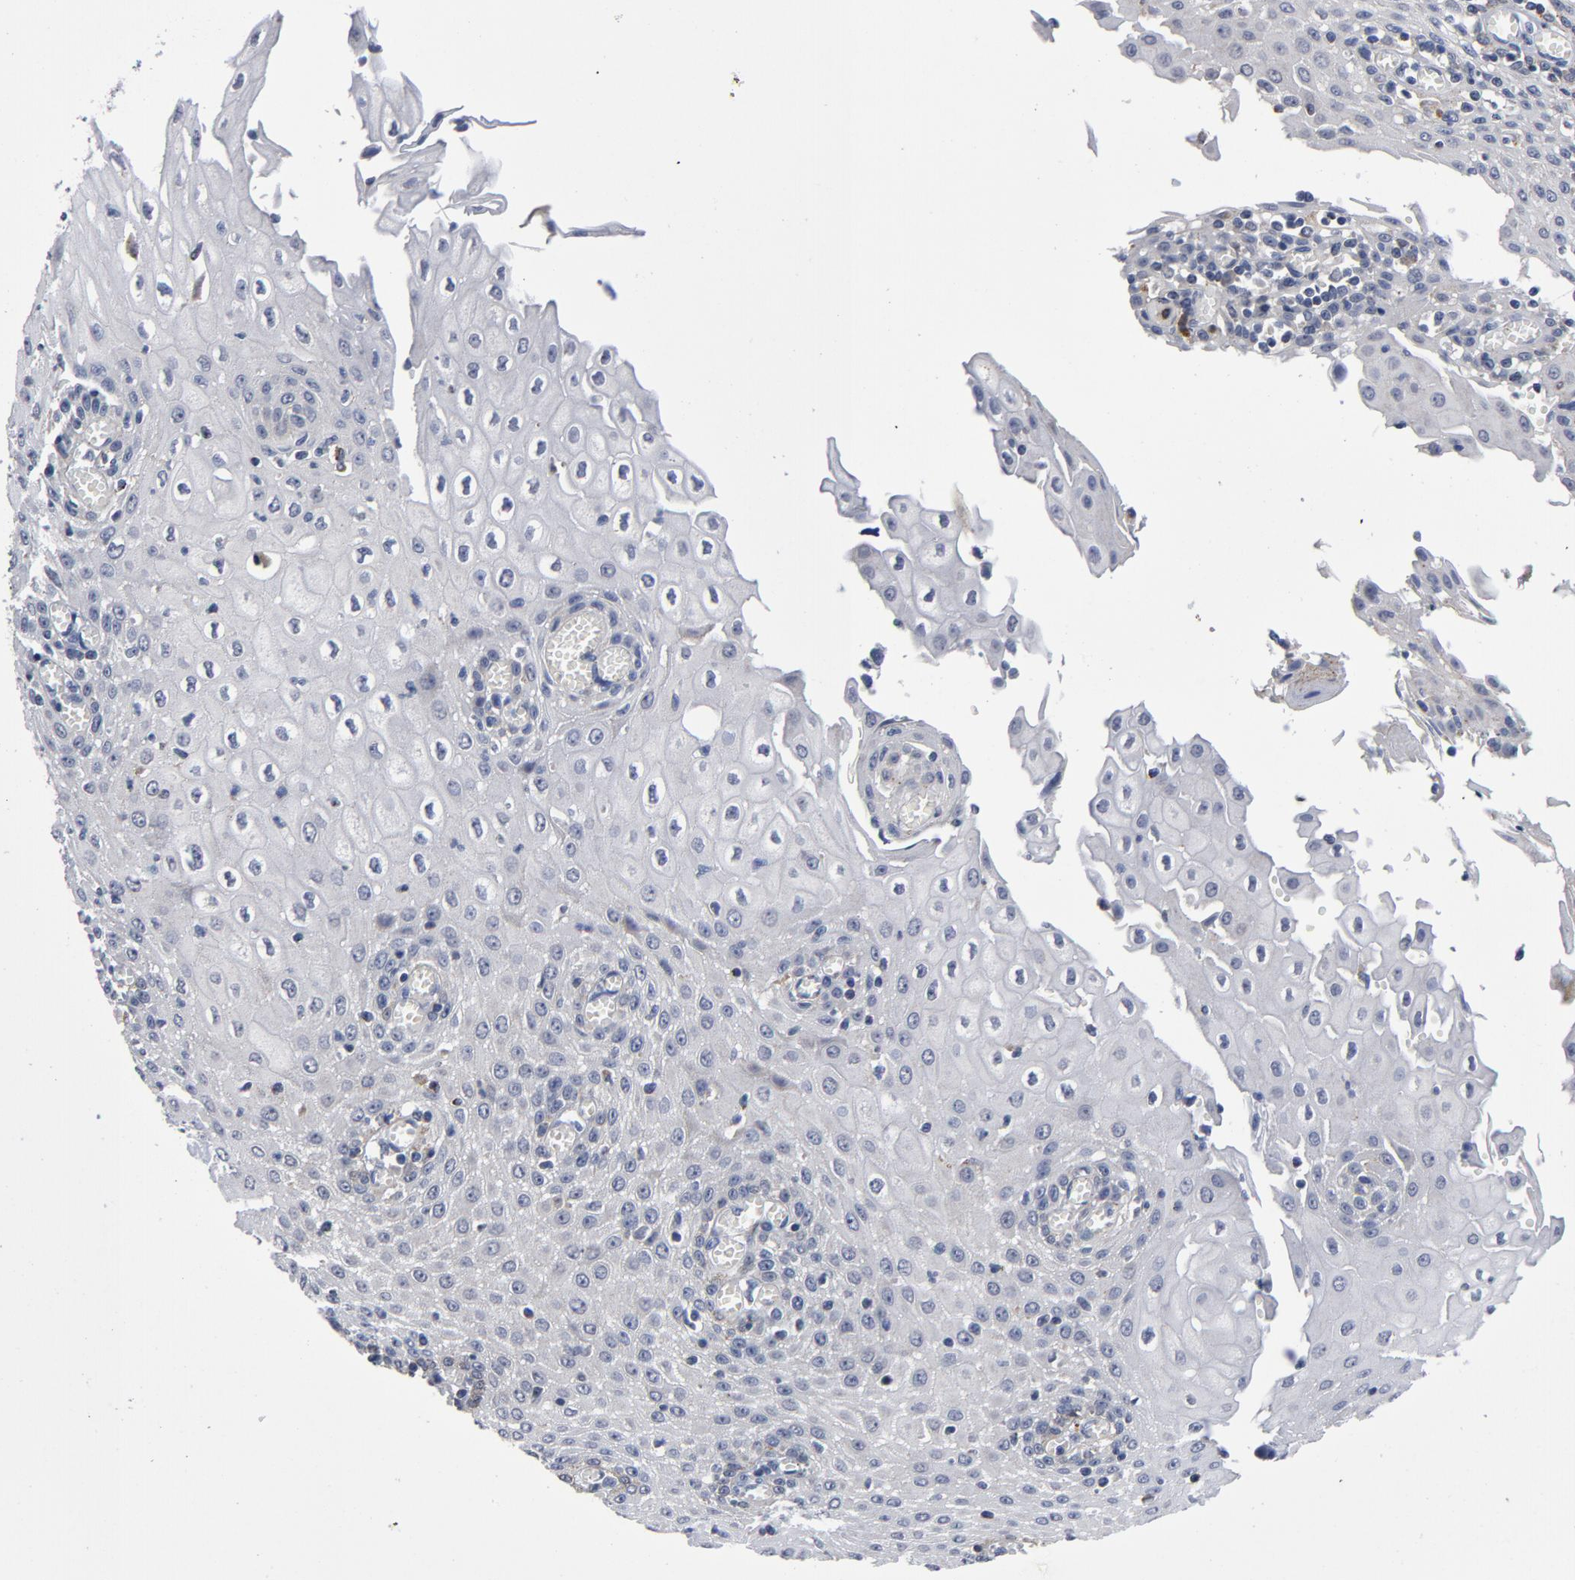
{"staining": {"intensity": "moderate", "quantity": "<25%", "location": "cytoplasmic/membranous"}, "tissue": "esophagus", "cell_type": "Squamous epithelial cells", "image_type": "normal", "snomed": [{"axis": "morphology", "description": "Normal tissue, NOS"}, {"axis": "morphology", "description": "Squamous cell carcinoma, NOS"}, {"axis": "topography", "description": "Esophagus"}], "caption": "IHC (DAB) staining of benign esophagus displays moderate cytoplasmic/membranous protein staining in about <25% of squamous epithelial cells. Nuclei are stained in blue.", "gene": "AKT2", "patient": {"sex": "male", "age": 65}}